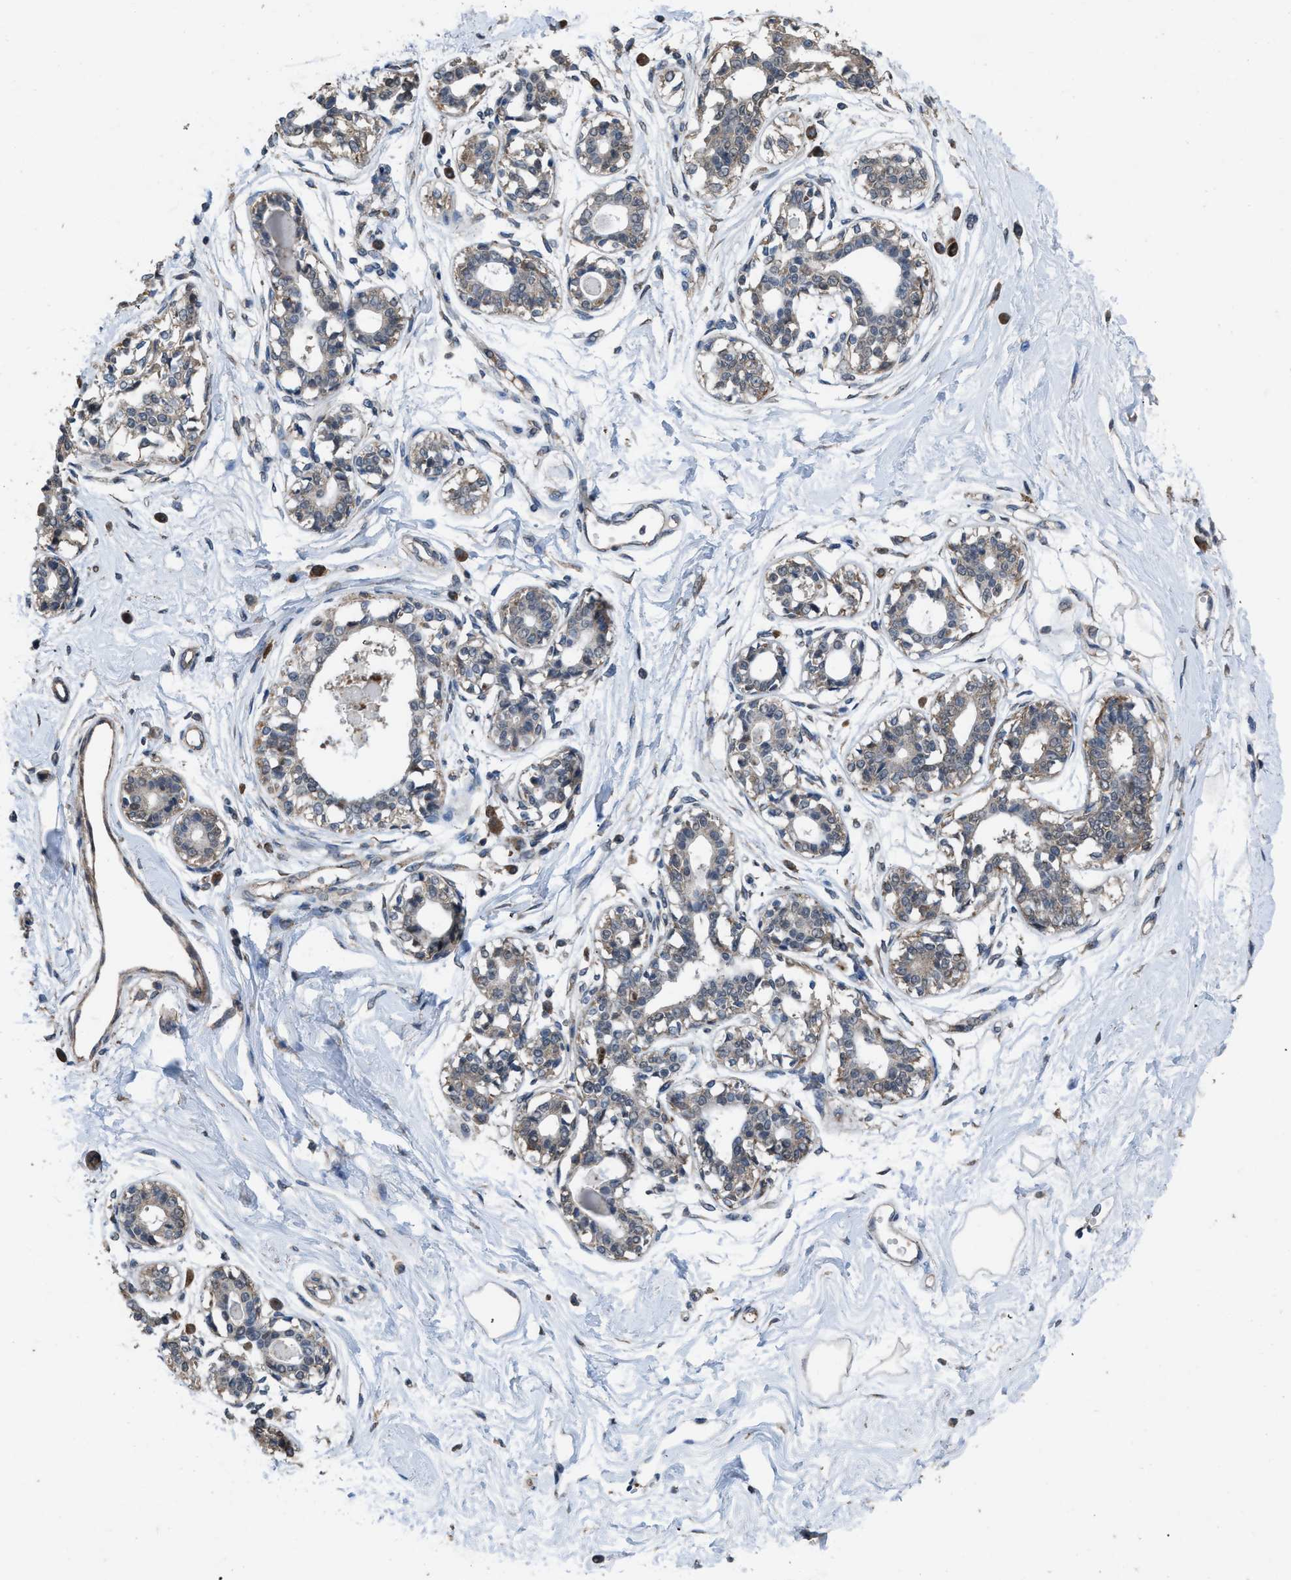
{"staining": {"intensity": "negative", "quantity": "none", "location": "none"}, "tissue": "breast", "cell_type": "Adipocytes", "image_type": "normal", "snomed": [{"axis": "morphology", "description": "Normal tissue, NOS"}, {"axis": "topography", "description": "Breast"}], "caption": "High power microscopy histopathology image of an immunohistochemistry (IHC) micrograph of normal breast, revealing no significant expression in adipocytes. Nuclei are stained in blue.", "gene": "ARL6", "patient": {"sex": "female", "age": 45}}